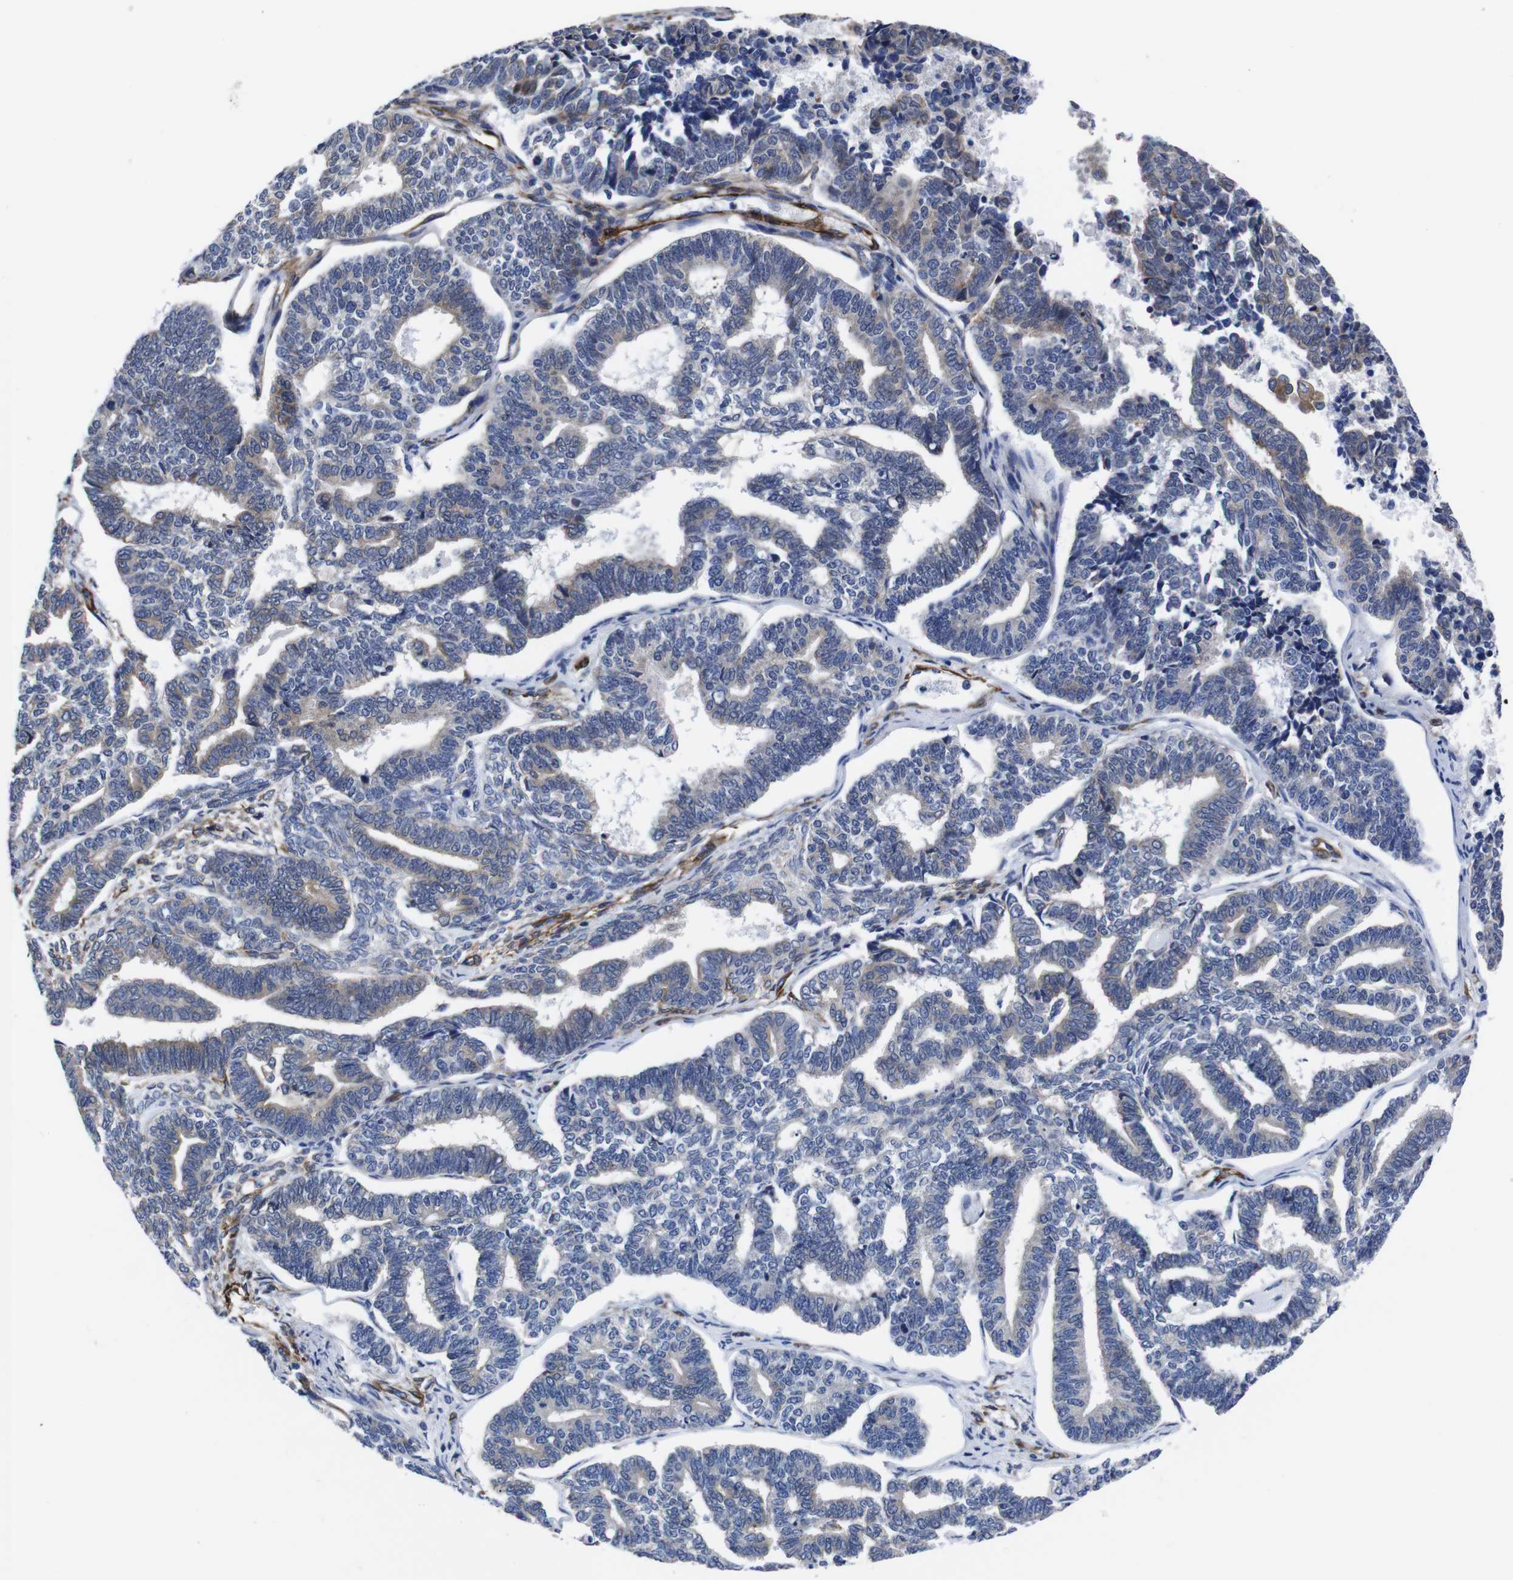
{"staining": {"intensity": "weak", "quantity": "<25%", "location": "cytoplasmic/membranous"}, "tissue": "endometrial cancer", "cell_type": "Tumor cells", "image_type": "cancer", "snomed": [{"axis": "morphology", "description": "Adenocarcinoma, NOS"}, {"axis": "topography", "description": "Endometrium"}], "caption": "An immunohistochemistry (IHC) photomicrograph of adenocarcinoma (endometrial) is shown. There is no staining in tumor cells of adenocarcinoma (endometrial).", "gene": "WNT10A", "patient": {"sex": "female", "age": 70}}